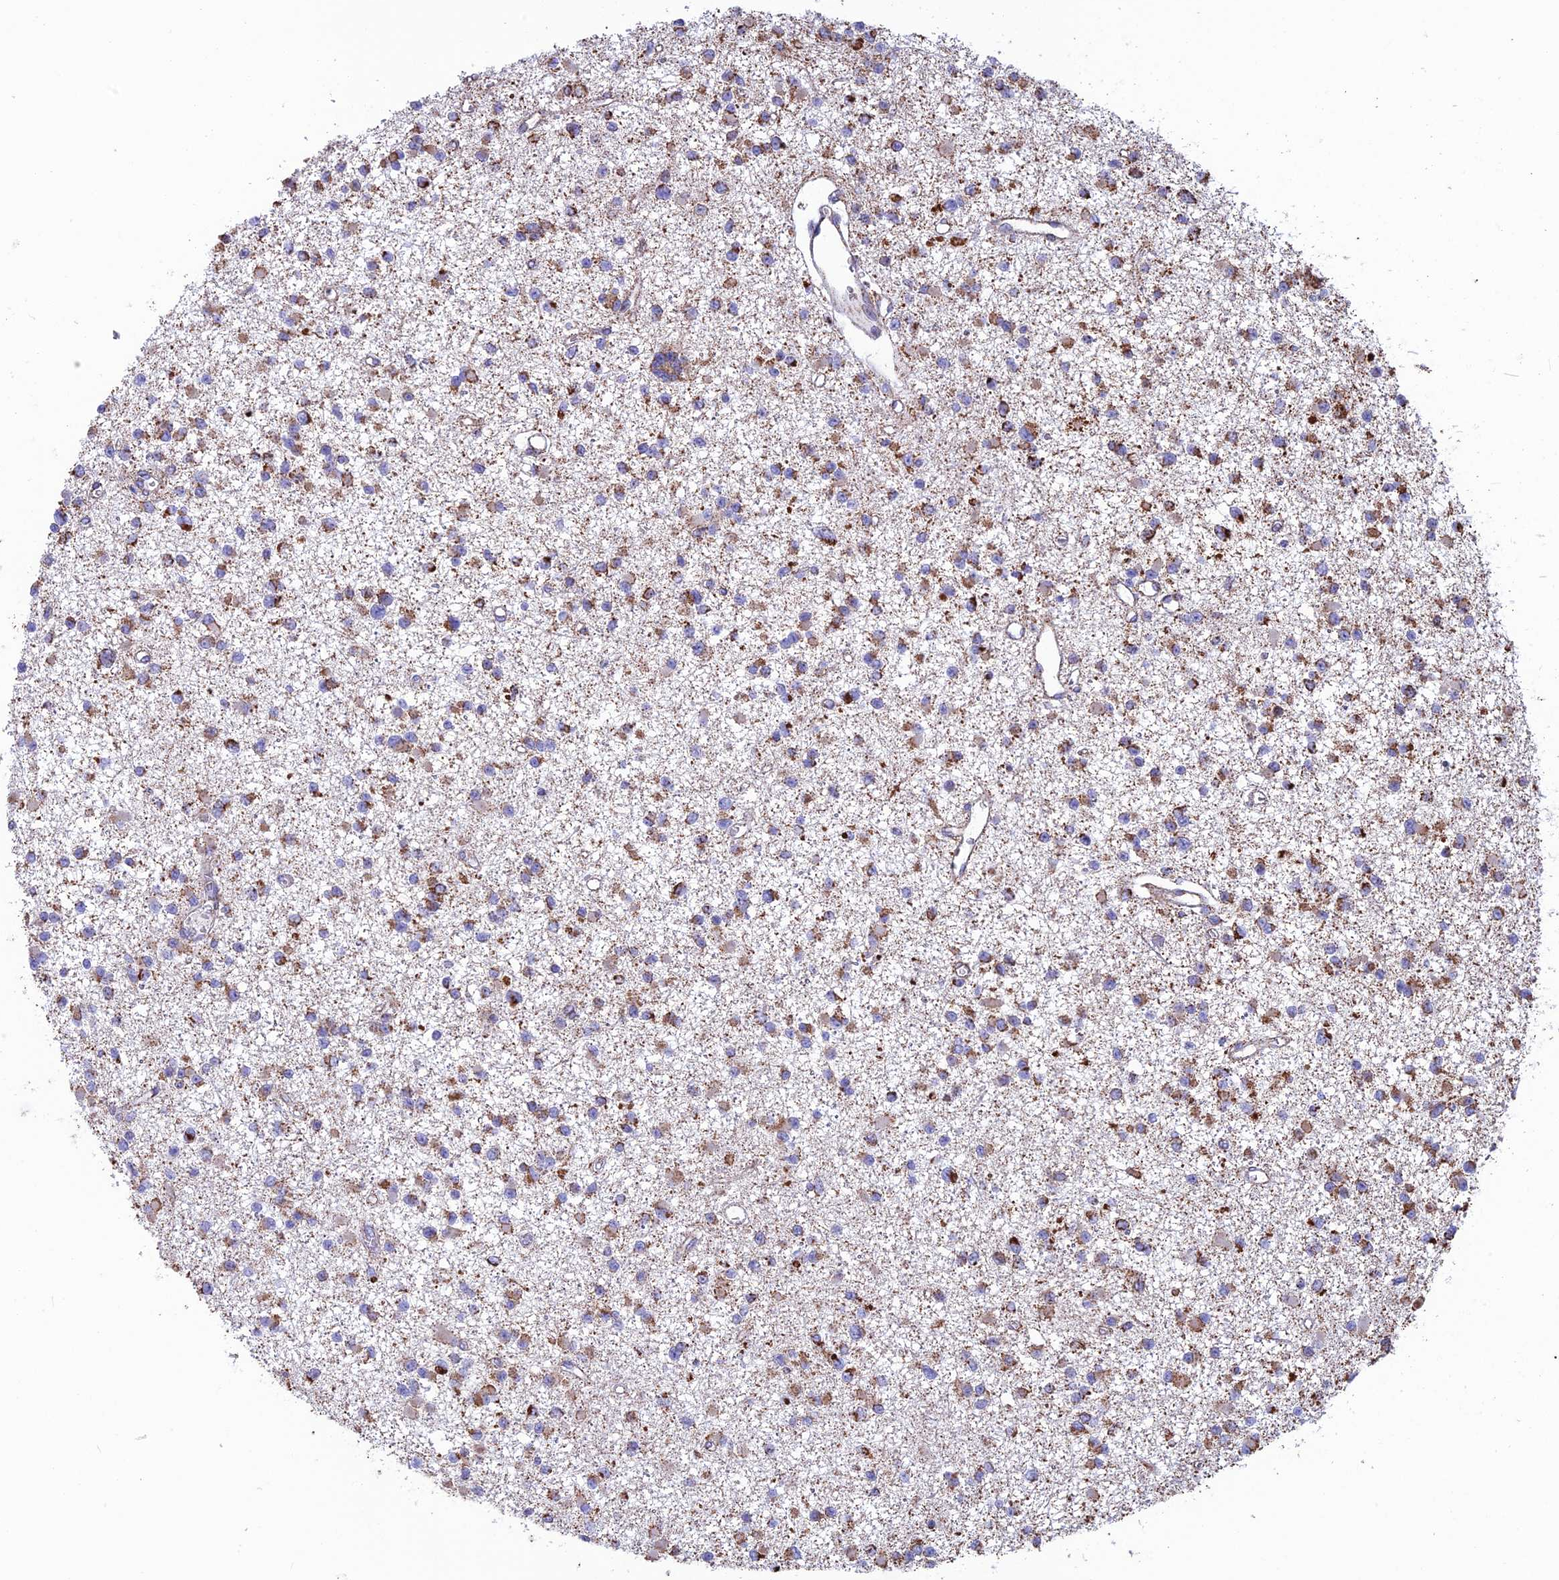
{"staining": {"intensity": "moderate", "quantity": "25%-75%", "location": "cytoplasmic/membranous"}, "tissue": "glioma", "cell_type": "Tumor cells", "image_type": "cancer", "snomed": [{"axis": "morphology", "description": "Glioma, malignant, Low grade"}, {"axis": "topography", "description": "Brain"}], "caption": "Malignant glioma (low-grade) tissue reveals moderate cytoplasmic/membranous positivity in approximately 25%-75% of tumor cells (Brightfield microscopy of DAB IHC at high magnification).", "gene": "CS", "patient": {"sex": "female", "age": 22}}